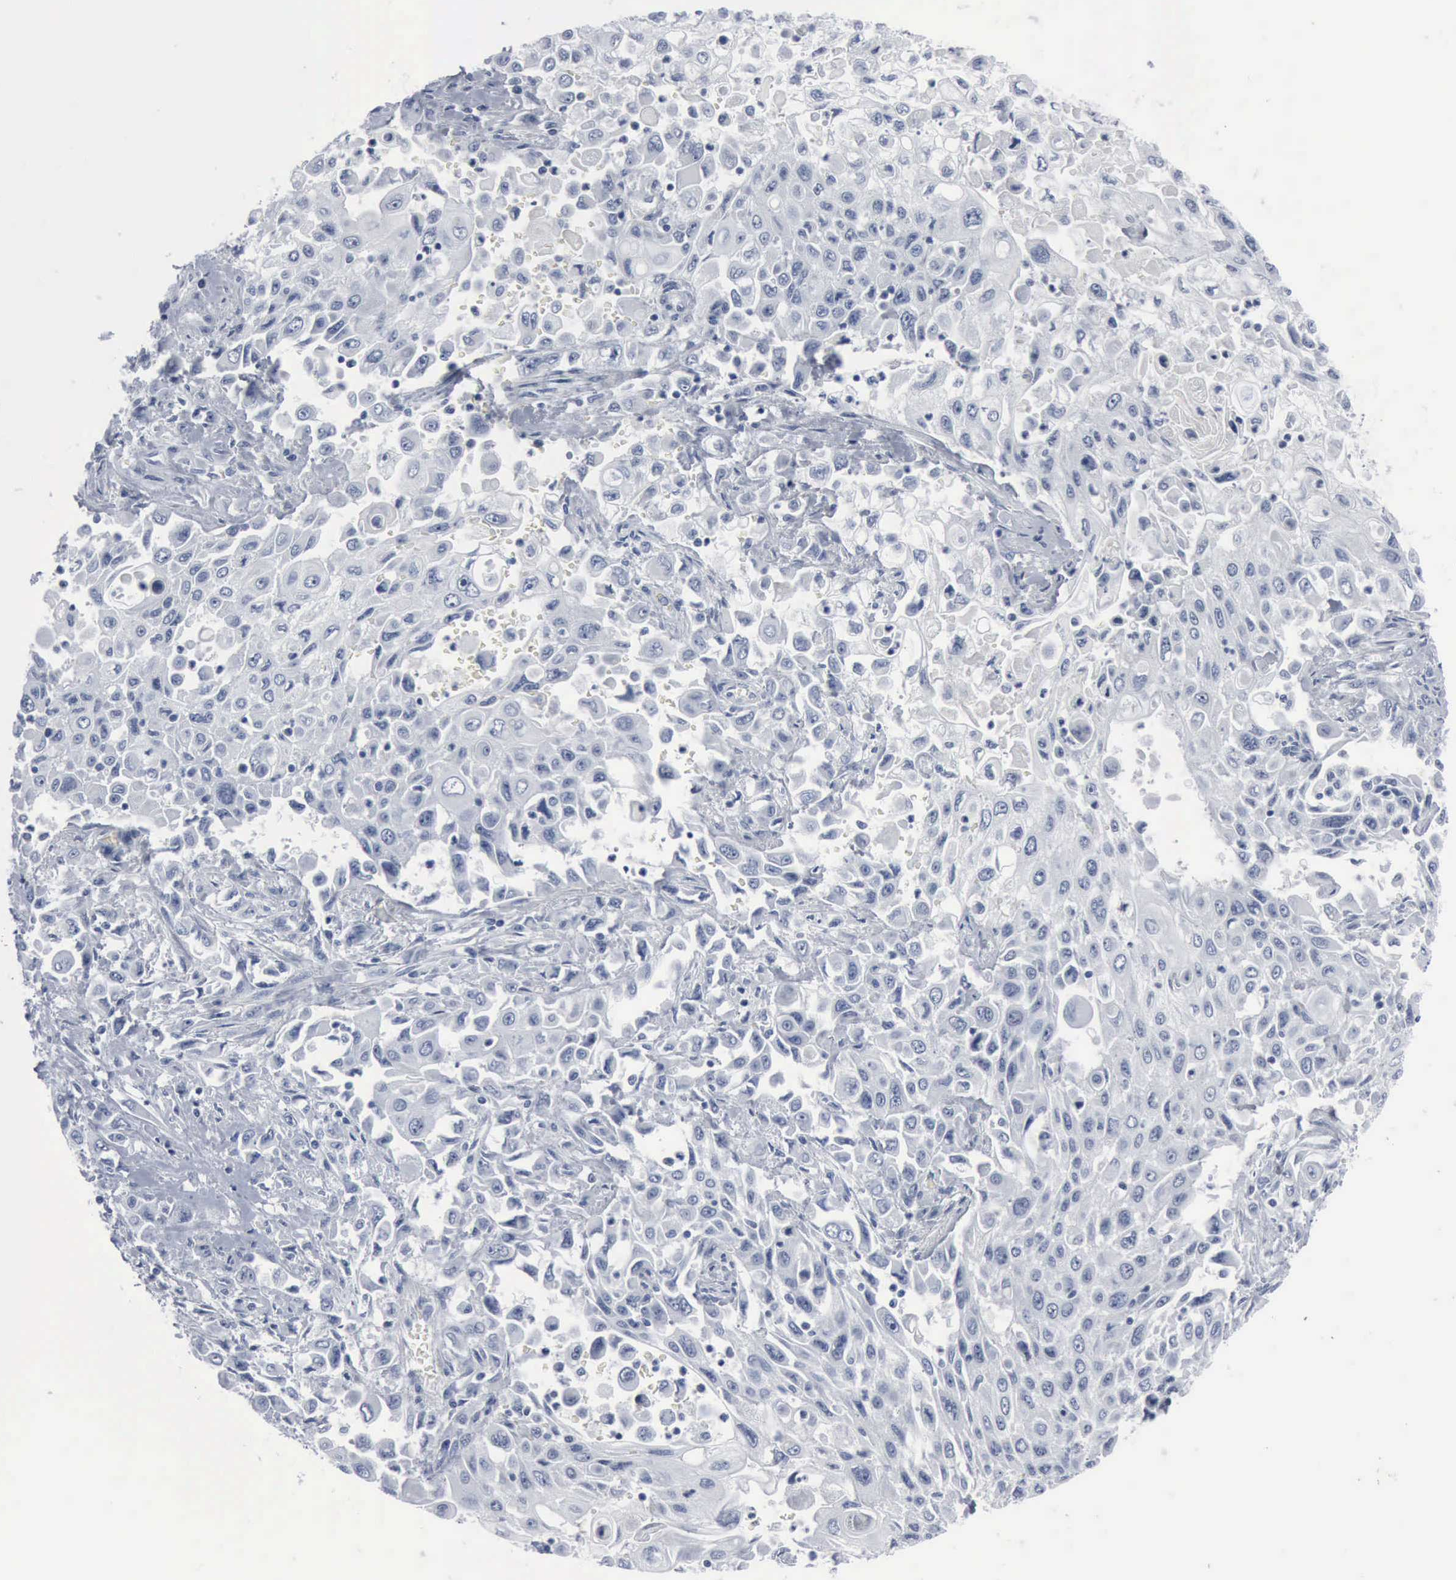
{"staining": {"intensity": "negative", "quantity": "none", "location": "none"}, "tissue": "pancreatic cancer", "cell_type": "Tumor cells", "image_type": "cancer", "snomed": [{"axis": "morphology", "description": "Adenocarcinoma, NOS"}, {"axis": "topography", "description": "Pancreas"}], "caption": "The micrograph exhibits no staining of tumor cells in pancreatic adenocarcinoma. Brightfield microscopy of immunohistochemistry stained with DAB (3,3'-diaminobenzidine) (brown) and hematoxylin (blue), captured at high magnification.", "gene": "DMD", "patient": {"sex": "male", "age": 70}}